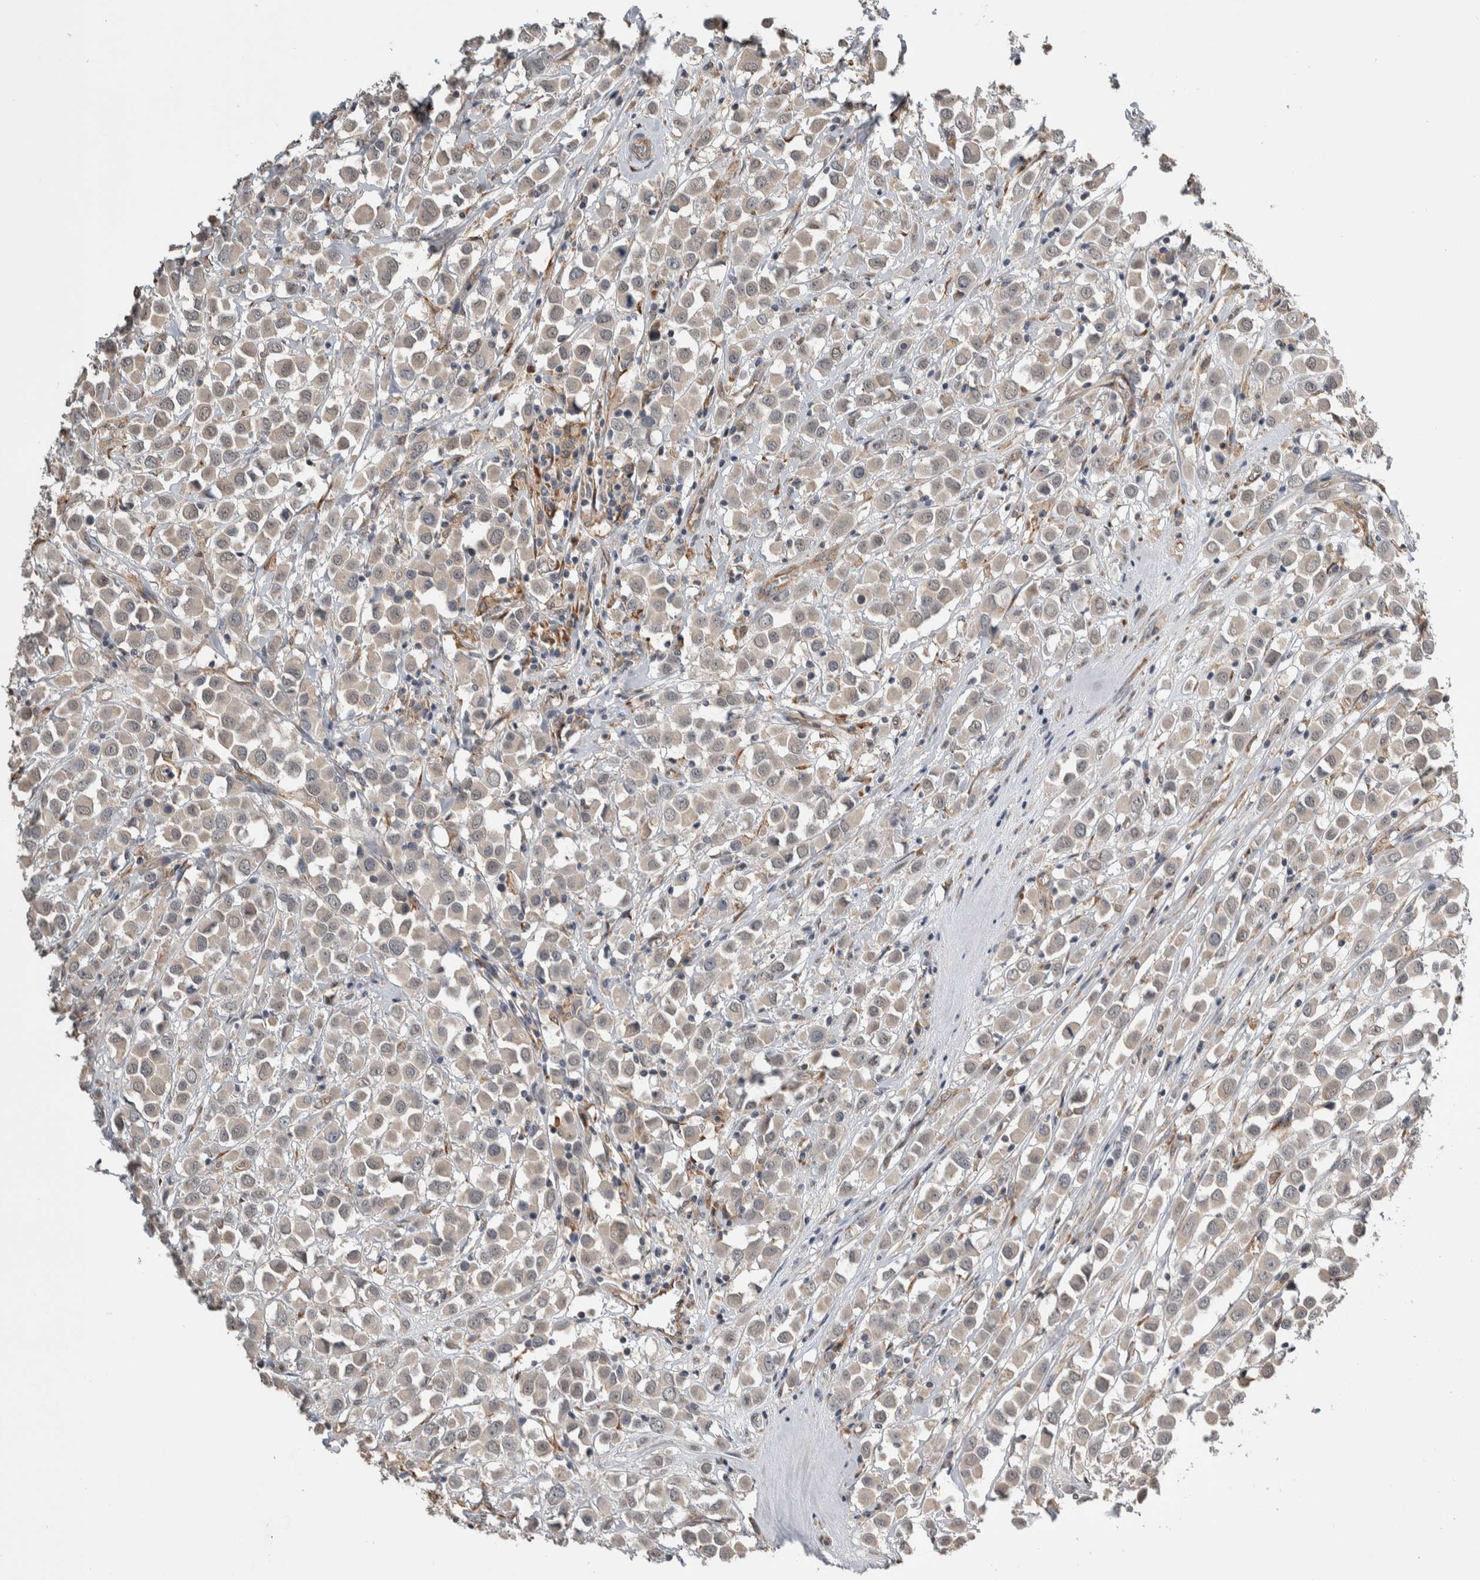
{"staining": {"intensity": "negative", "quantity": "none", "location": "none"}, "tissue": "breast cancer", "cell_type": "Tumor cells", "image_type": "cancer", "snomed": [{"axis": "morphology", "description": "Duct carcinoma"}, {"axis": "topography", "description": "Breast"}], "caption": "This is a image of immunohistochemistry (IHC) staining of breast cancer, which shows no staining in tumor cells. The staining is performed using DAB brown chromogen with nuclei counter-stained in using hematoxylin.", "gene": "PRDM4", "patient": {"sex": "female", "age": 61}}